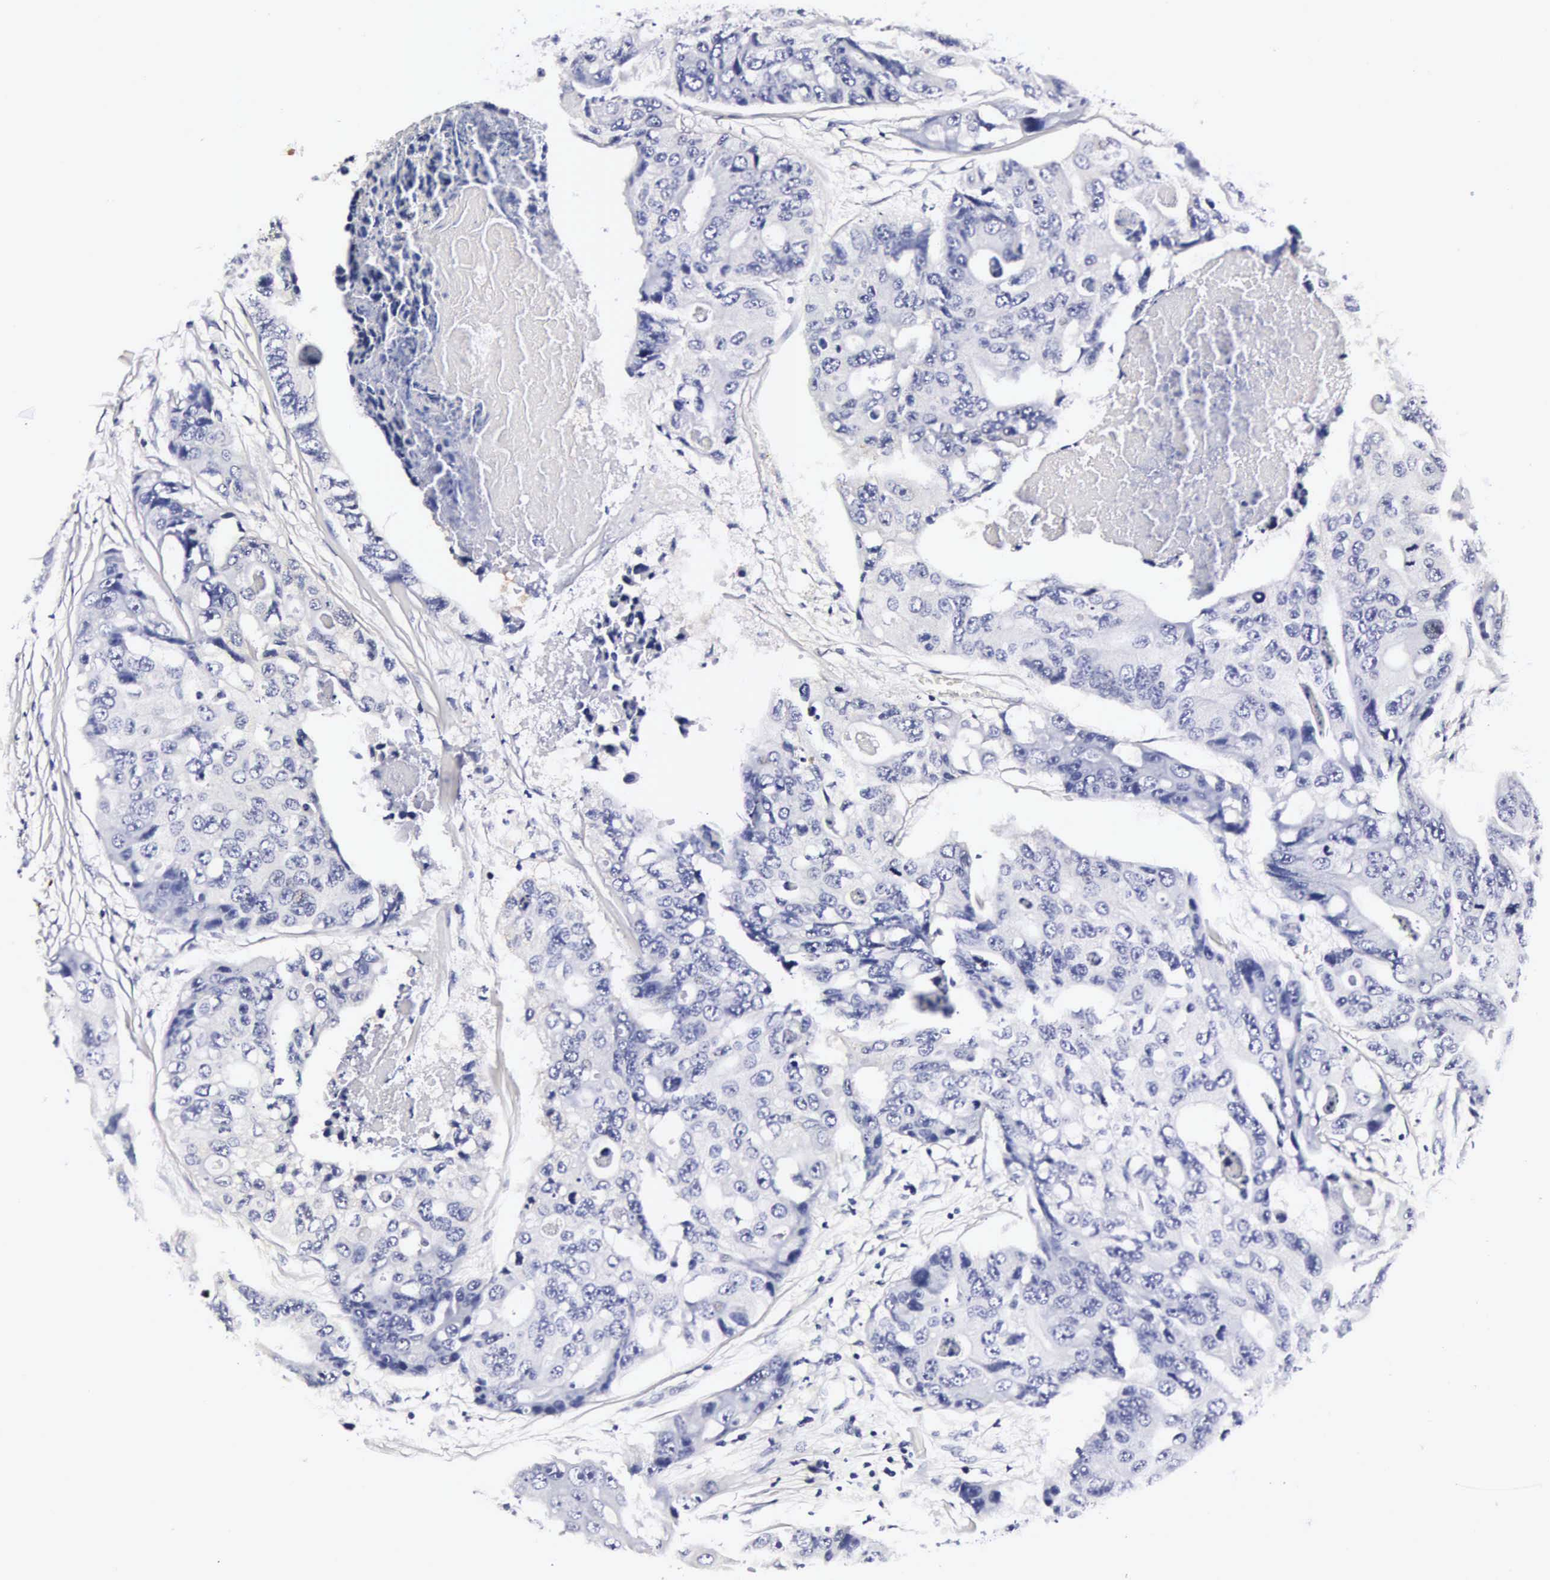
{"staining": {"intensity": "negative", "quantity": "none", "location": "none"}, "tissue": "colorectal cancer", "cell_type": "Tumor cells", "image_type": "cancer", "snomed": [{"axis": "morphology", "description": "Adenocarcinoma, NOS"}, {"axis": "topography", "description": "Colon"}], "caption": "A histopathology image of human colorectal cancer is negative for staining in tumor cells. (DAB IHC with hematoxylin counter stain).", "gene": "RNASE6", "patient": {"sex": "female", "age": 86}}